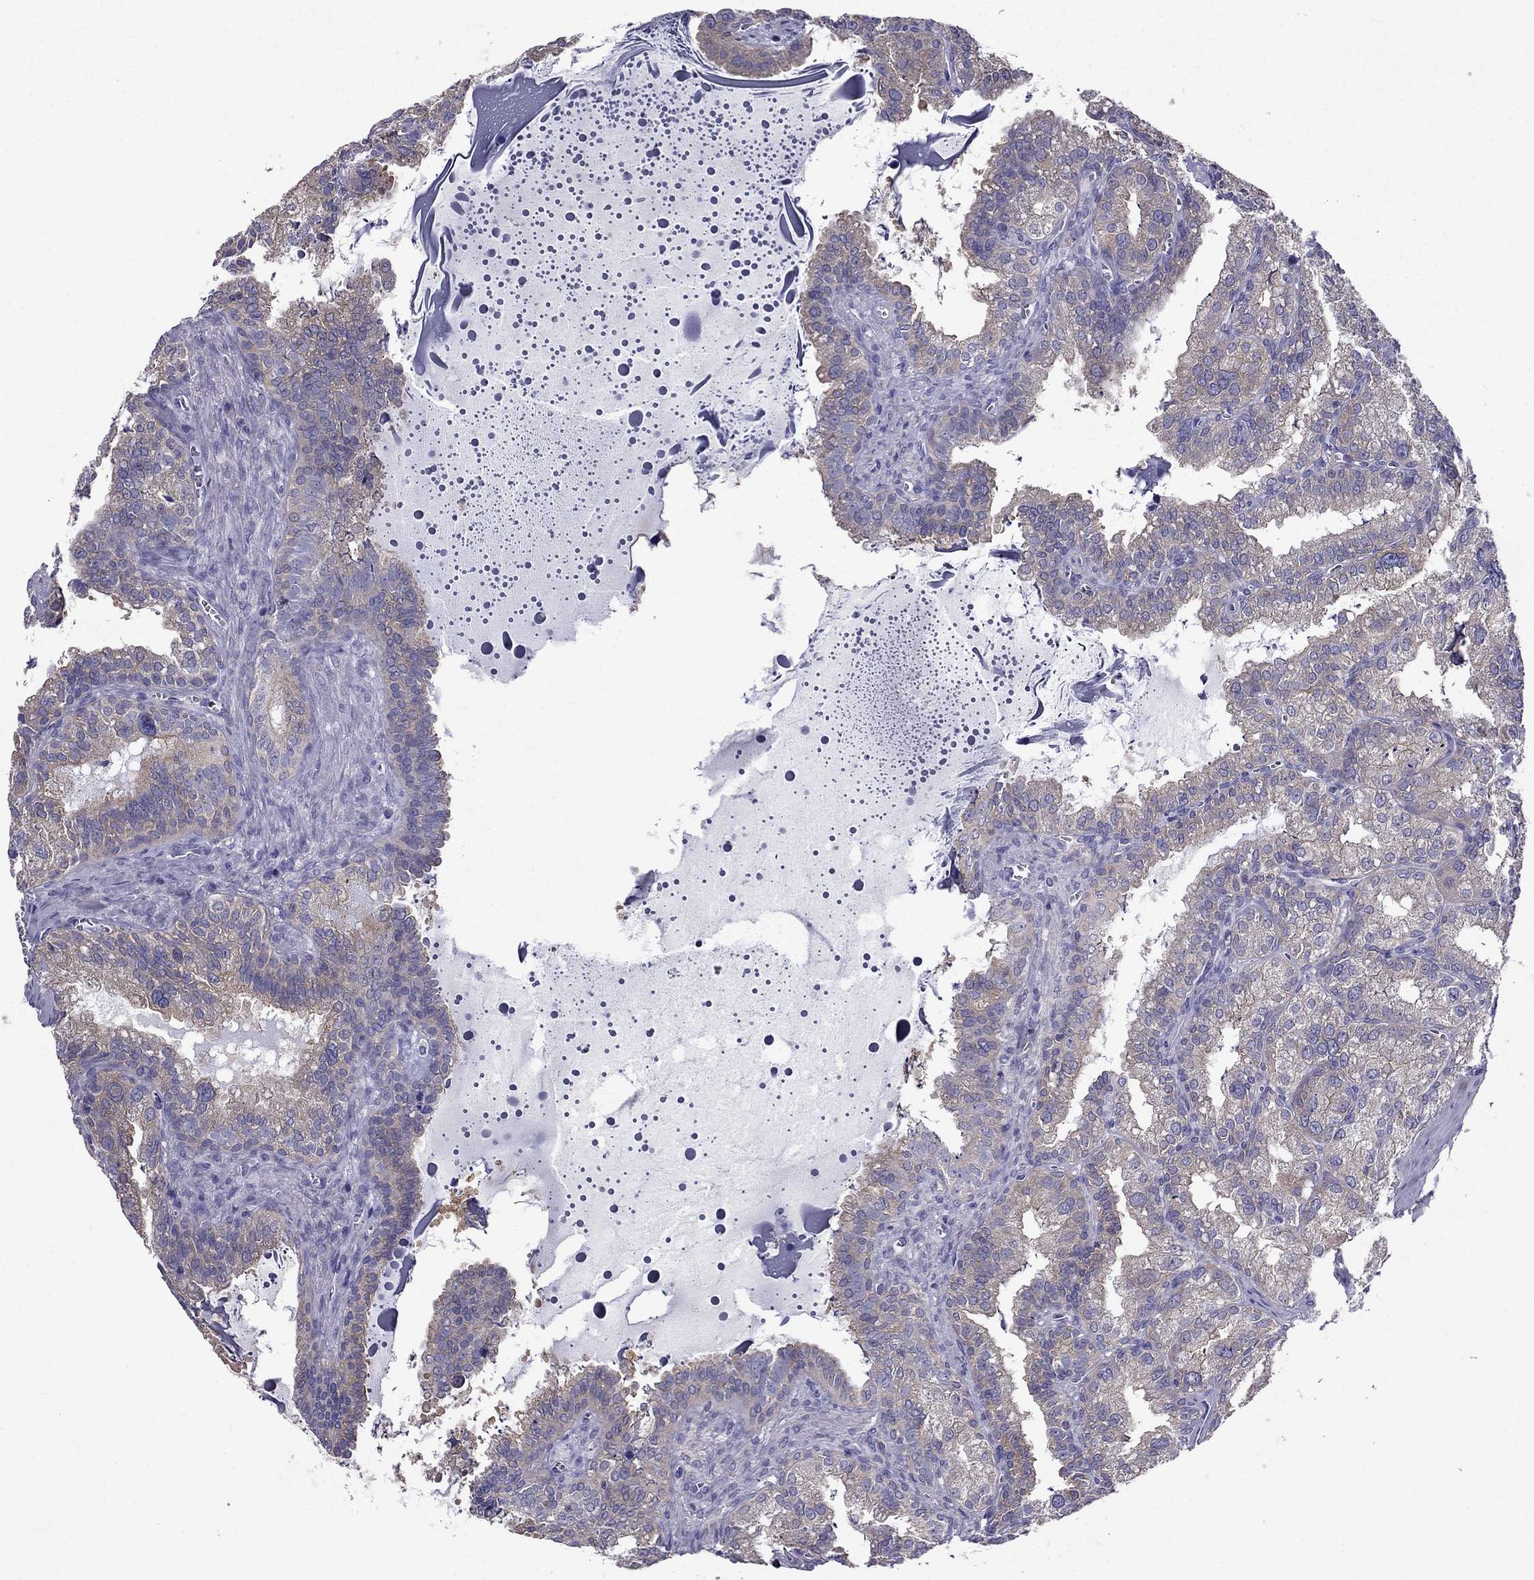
{"staining": {"intensity": "weak", "quantity": "25%-75%", "location": "cytoplasmic/membranous"}, "tissue": "seminal vesicle", "cell_type": "Glandular cells", "image_type": "normal", "snomed": [{"axis": "morphology", "description": "Normal tissue, NOS"}, {"axis": "topography", "description": "Seminal veicle"}], "caption": "Immunohistochemical staining of unremarkable seminal vesicle shows weak cytoplasmic/membranous protein positivity in about 25%-75% of glandular cells.", "gene": "AAK1", "patient": {"sex": "male", "age": 57}}